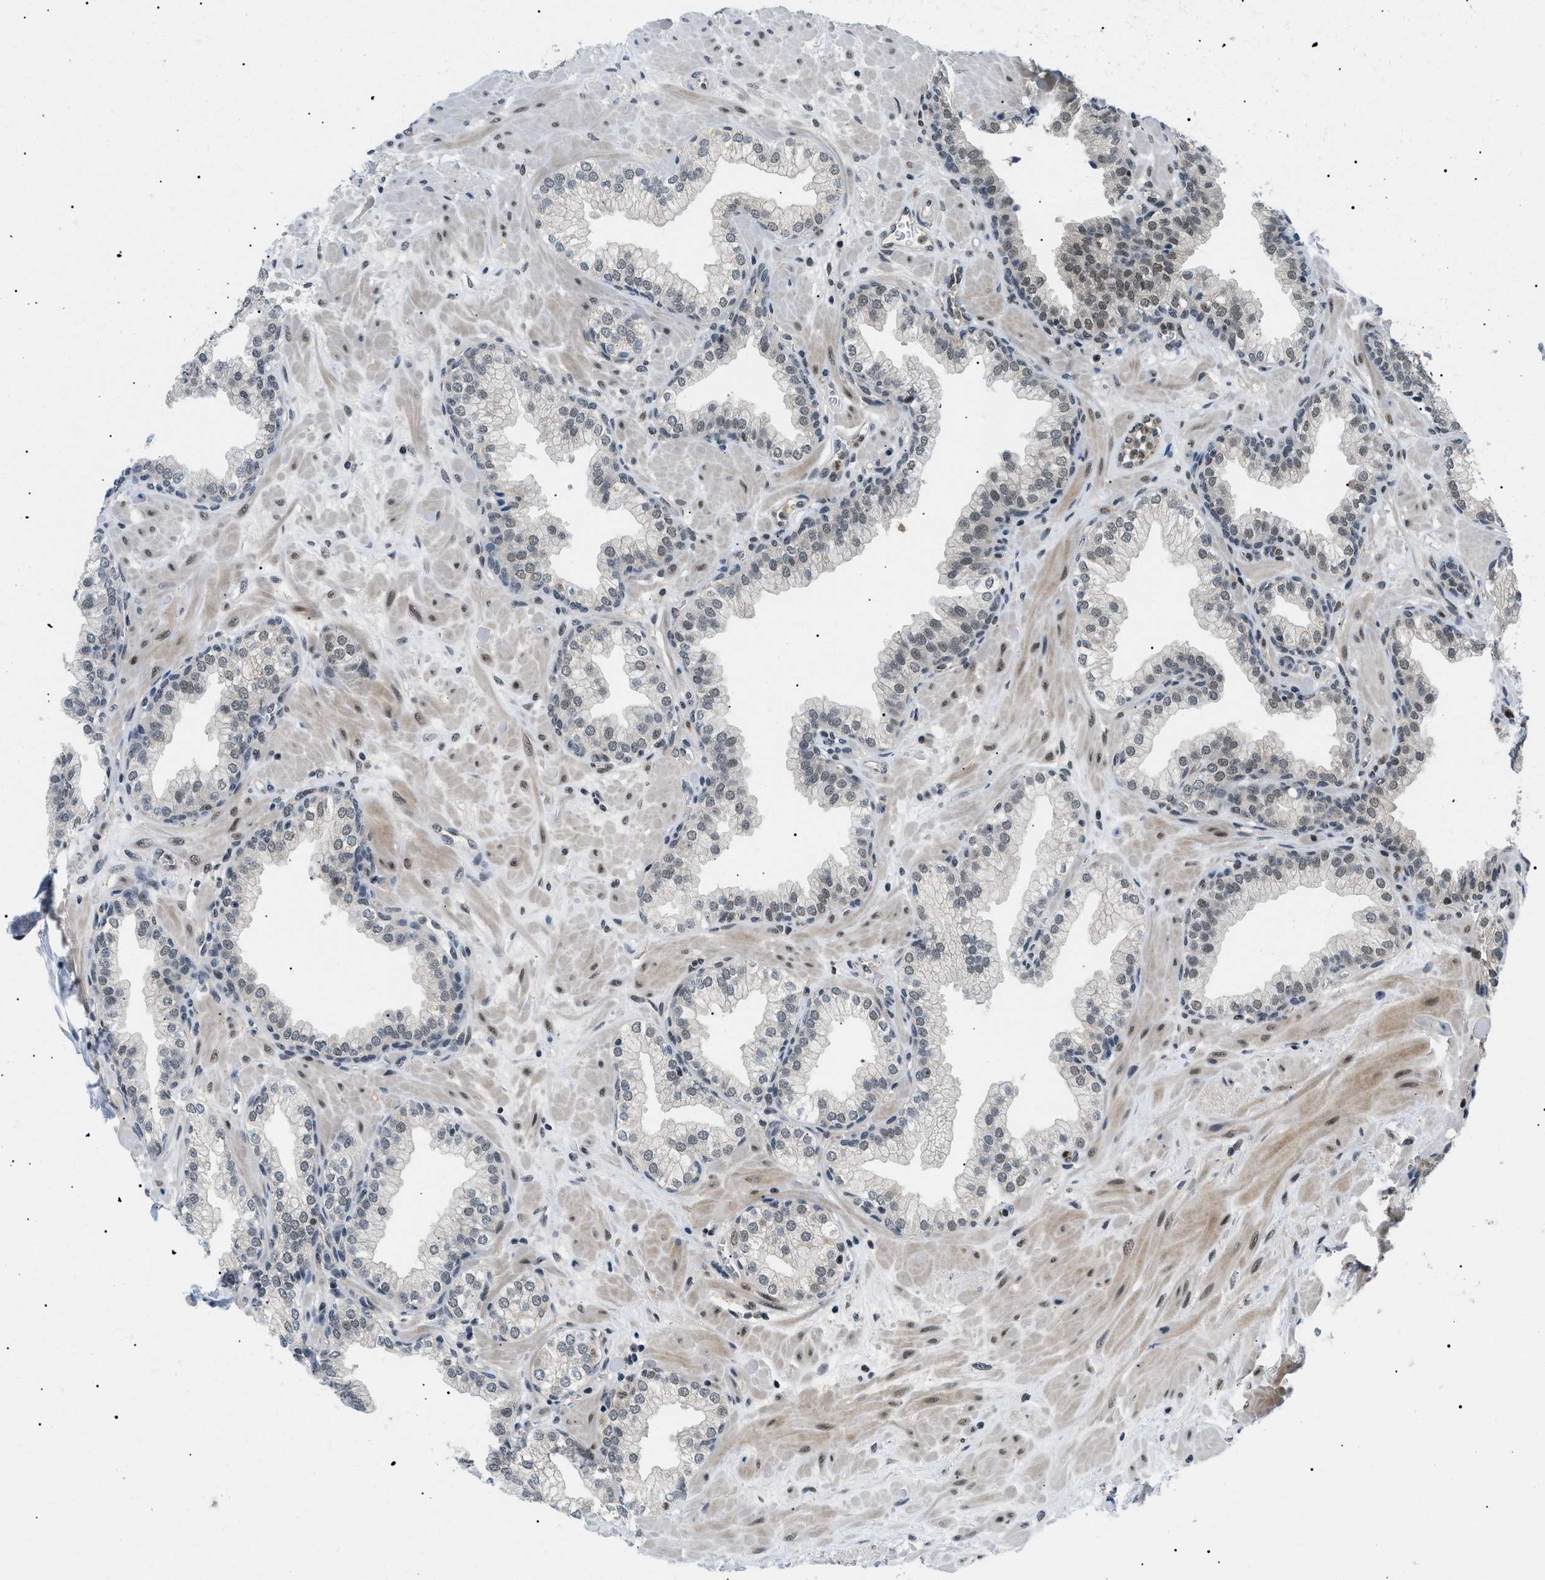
{"staining": {"intensity": "weak", "quantity": "<25%", "location": "nuclear"}, "tissue": "prostate", "cell_type": "Glandular cells", "image_type": "normal", "snomed": [{"axis": "morphology", "description": "Normal tissue, NOS"}, {"axis": "morphology", "description": "Urothelial carcinoma, Low grade"}, {"axis": "topography", "description": "Urinary bladder"}, {"axis": "topography", "description": "Prostate"}], "caption": "High magnification brightfield microscopy of normal prostate stained with DAB (brown) and counterstained with hematoxylin (blue): glandular cells show no significant staining. The staining is performed using DAB brown chromogen with nuclei counter-stained in using hematoxylin.", "gene": "RBM15", "patient": {"sex": "male", "age": 60}}